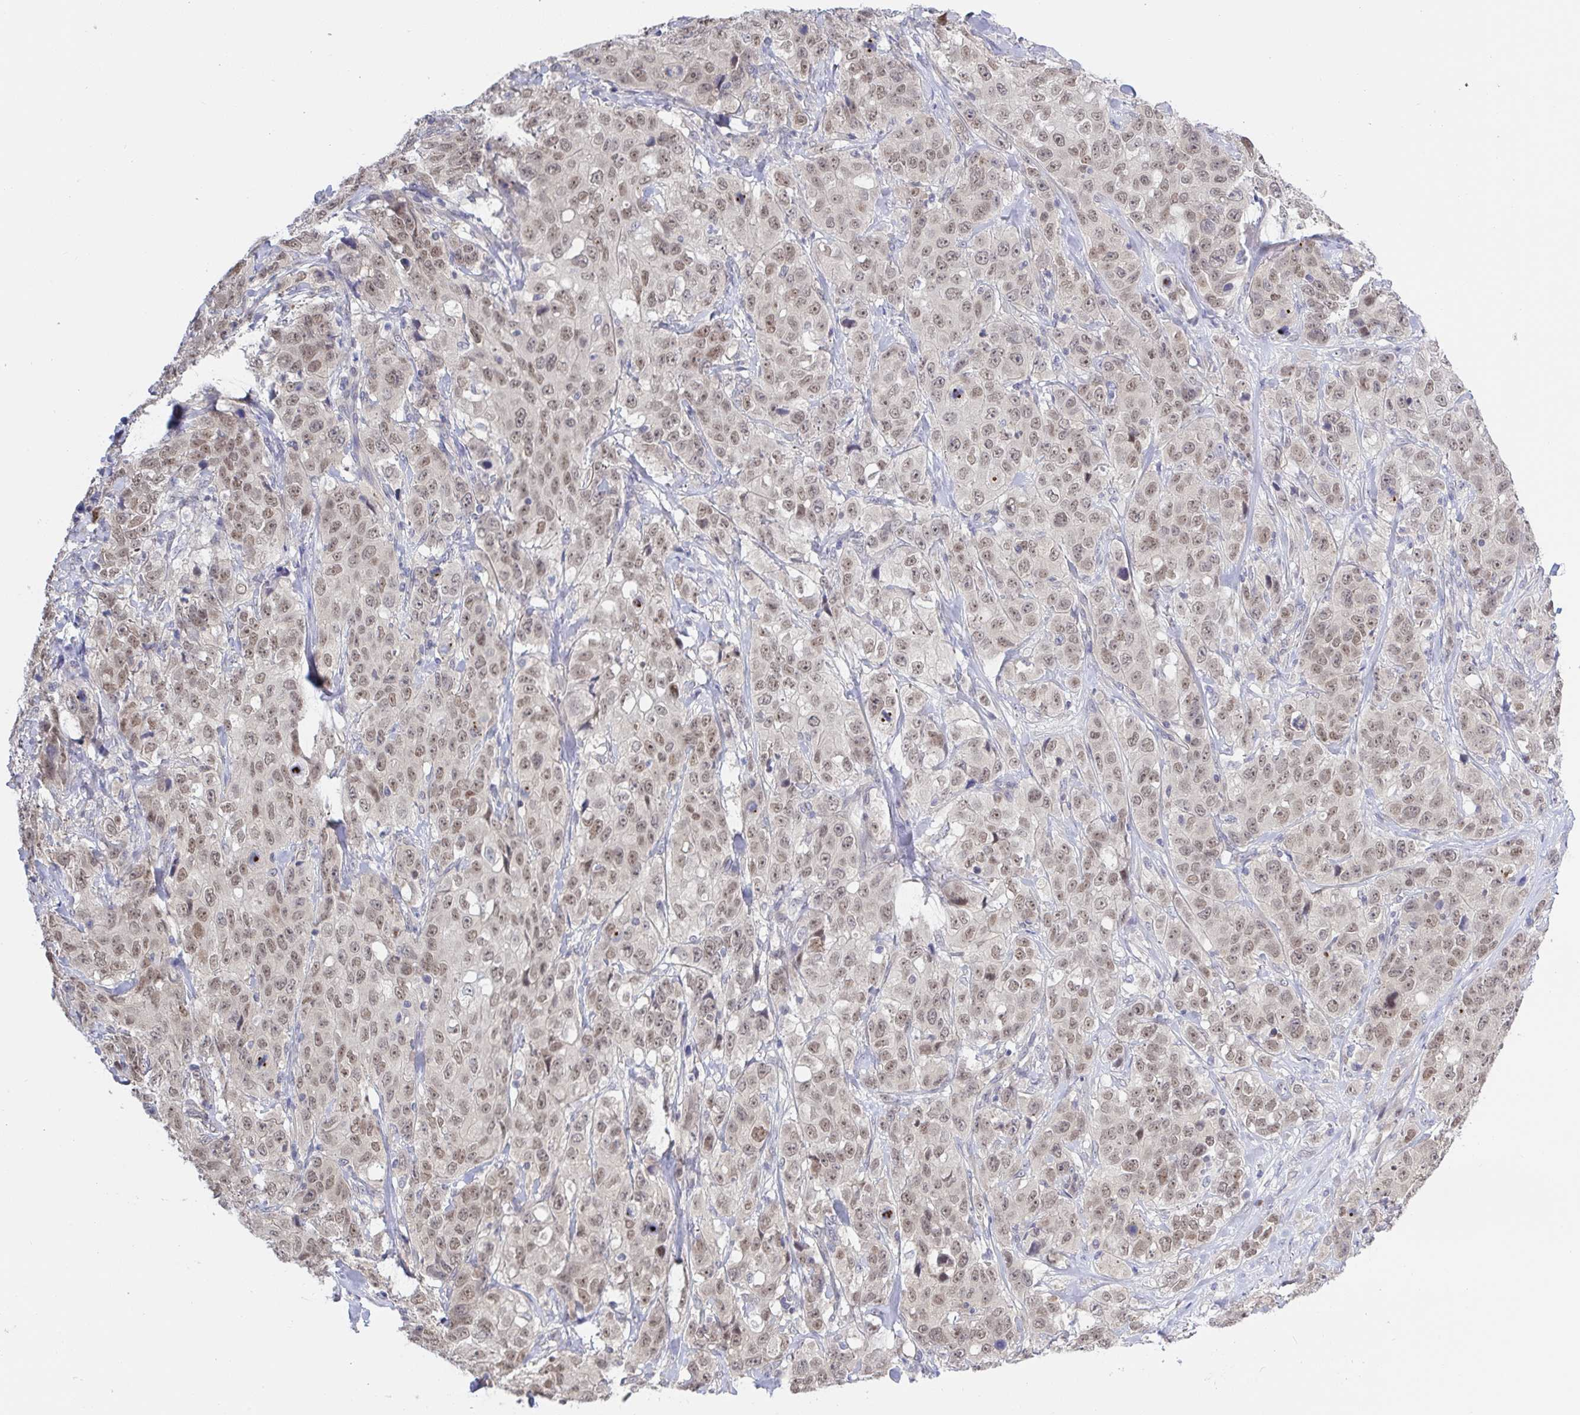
{"staining": {"intensity": "moderate", "quantity": ">75%", "location": "nuclear"}, "tissue": "stomach cancer", "cell_type": "Tumor cells", "image_type": "cancer", "snomed": [{"axis": "morphology", "description": "Adenocarcinoma, NOS"}, {"axis": "topography", "description": "Stomach"}], "caption": "DAB (3,3'-diaminobenzidine) immunohistochemical staining of human stomach cancer exhibits moderate nuclear protein expression in about >75% of tumor cells.", "gene": "HYPK", "patient": {"sex": "male", "age": 48}}